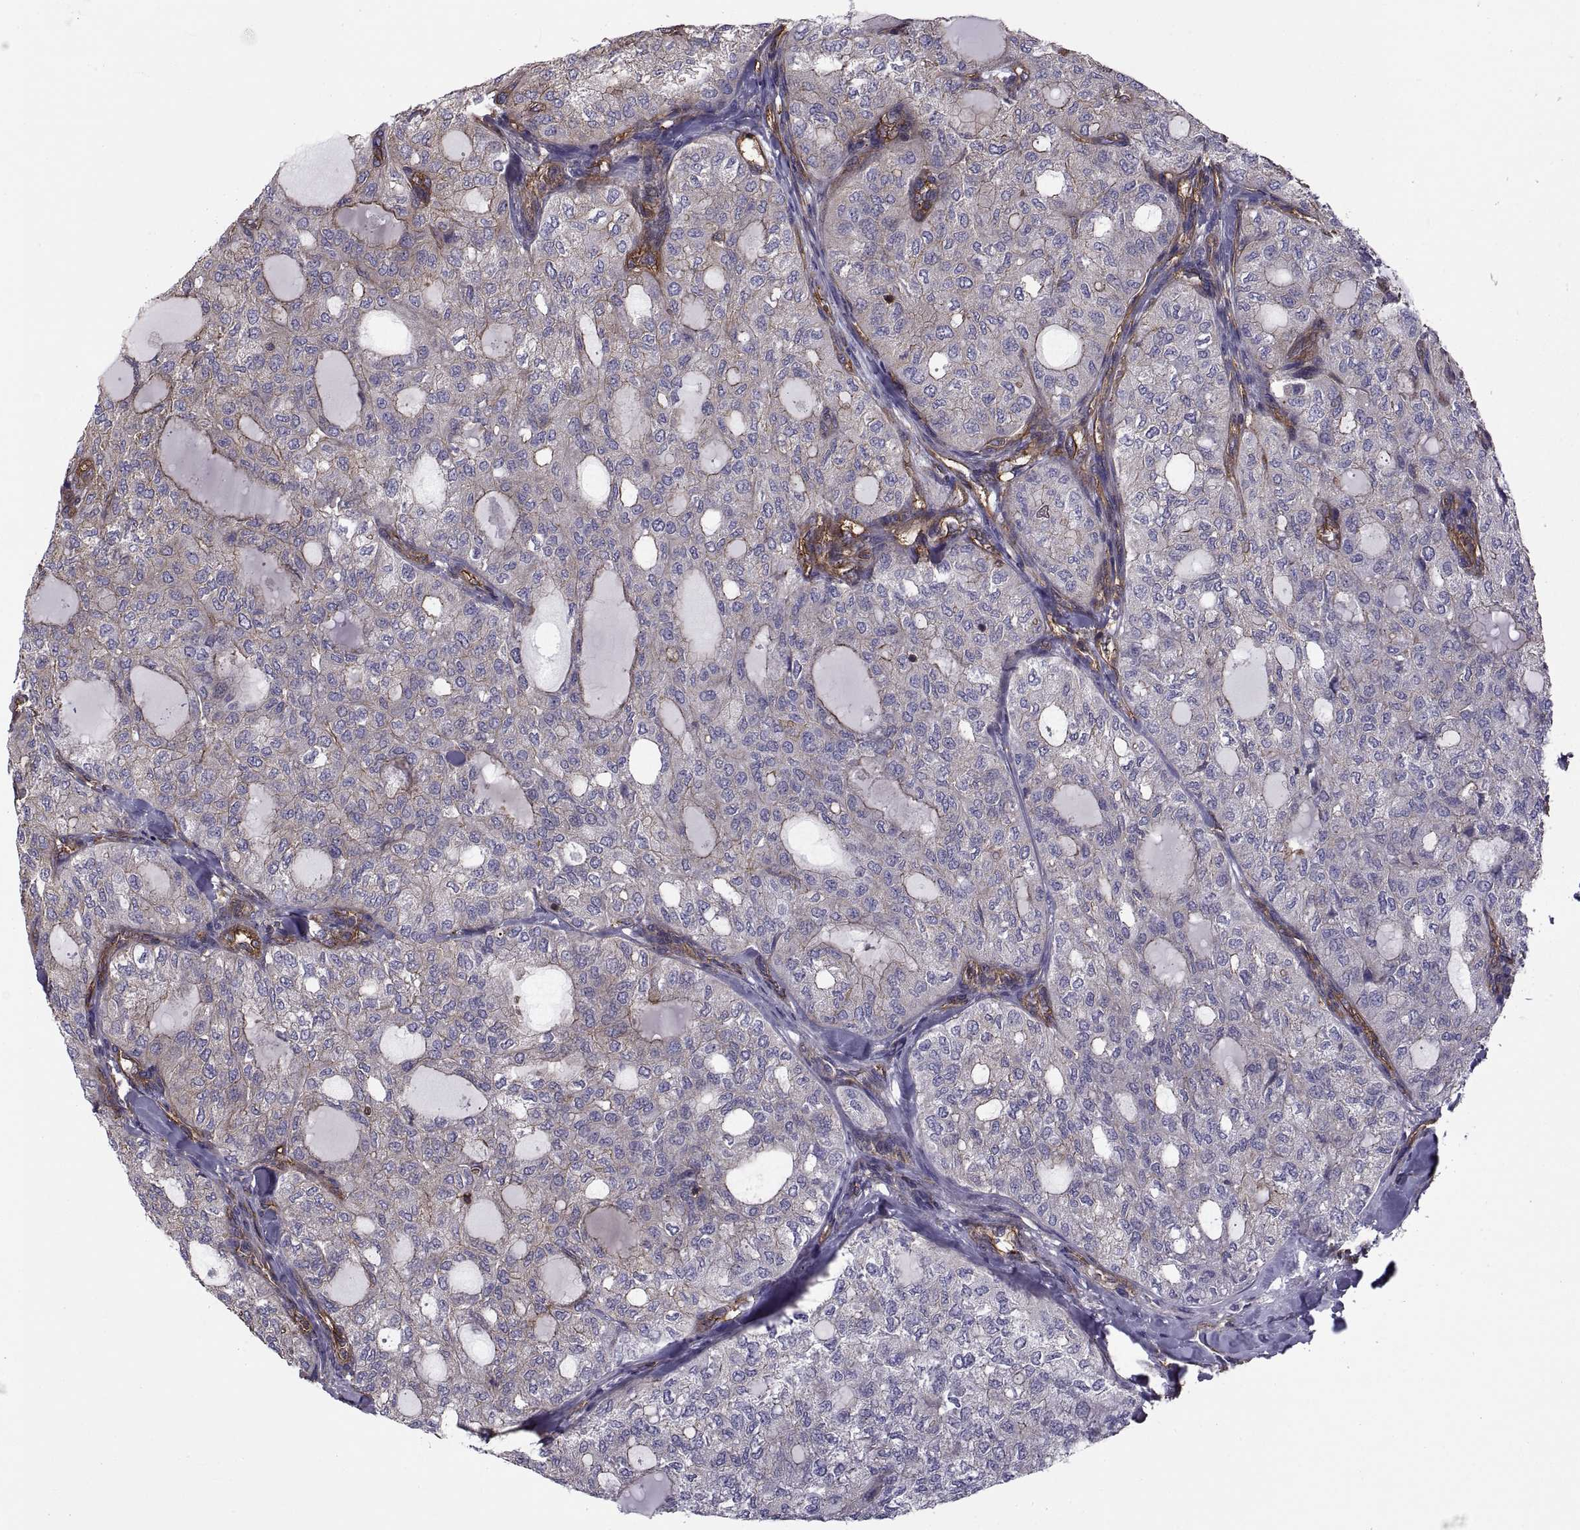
{"staining": {"intensity": "negative", "quantity": "none", "location": "none"}, "tissue": "thyroid cancer", "cell_type": "Tumor cells", "image_type": "cancer", "snomed": [{"axis": "morphology", "description": "Follicular adenoma carcinoma, NOS"}, {"axis": "topography", "description": "Thyroid gland"}], "caption": "An immunohistochemistry photomicrograph of thyroid follicular adenoma carcinoma is shown. There is no staining in tumor cells of thyroid follicular adenoma carcinoma.", "gene": "MYH9", "patient": {"sex": "male", "age": 75}}